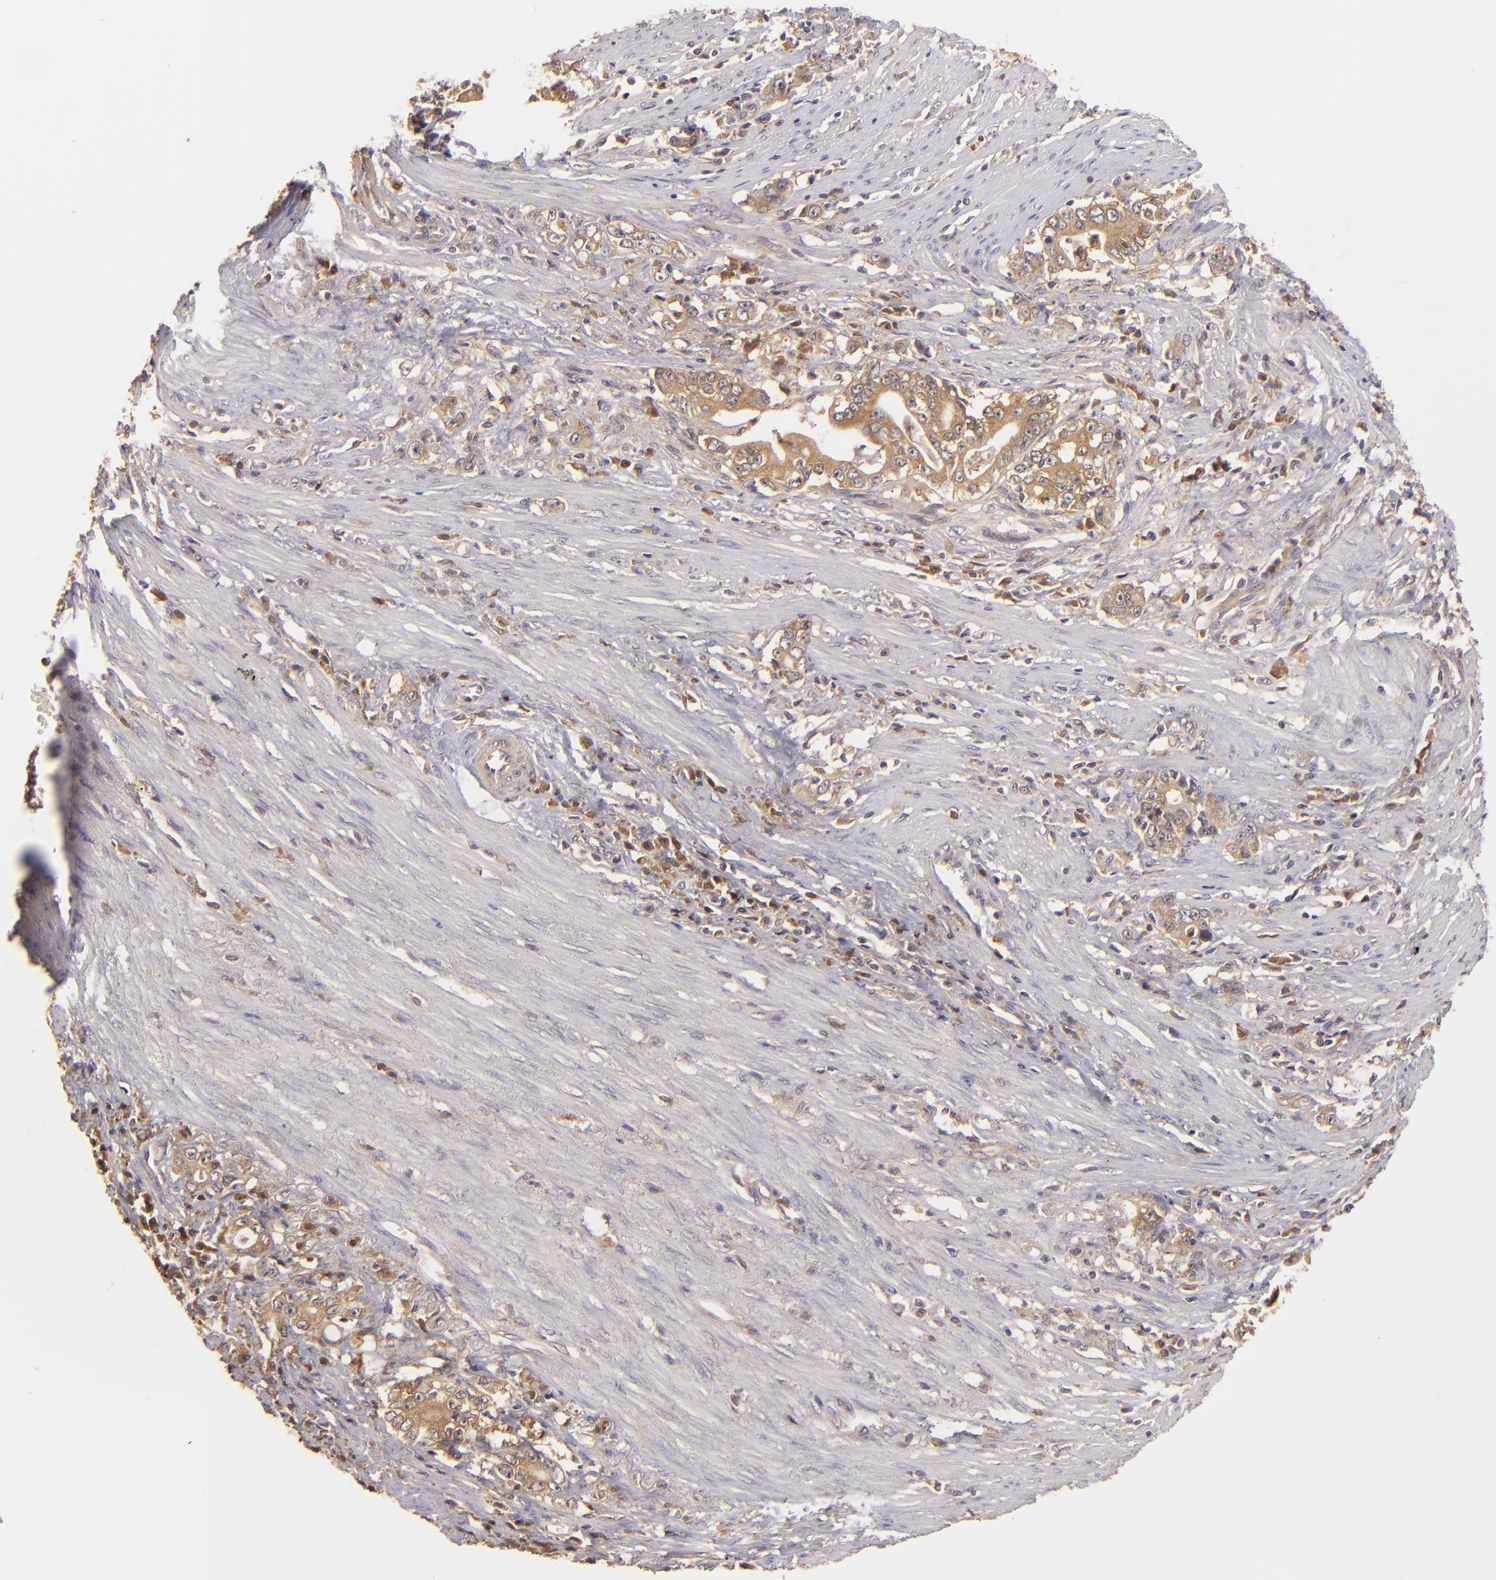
{"staining": {"intensity": "strong", "quantity": ">75%", "location": "cytoplasmic/membranous"}, "tissue": "stomach cancer", "cell_type": "Tumor cells", "image_type": "cancer", "snomed": [{"axis": "morphology", "description": "Adenocarcinoma, NOS"}, {"axis": "topography", "description": "Stomach, lower"}], "caption": "A high-resolution histopathology image shows IHC staining of stomach cancer, which shows strong cytoplasmic/membranous expression in approximately >75% of tumor cells. (DAB (3,3'-diaminobenzidine) IHC with brightfield microscopy, high magnification).", "gene": "PRKCD", "patient": {"sex": "female", "age": 72}}